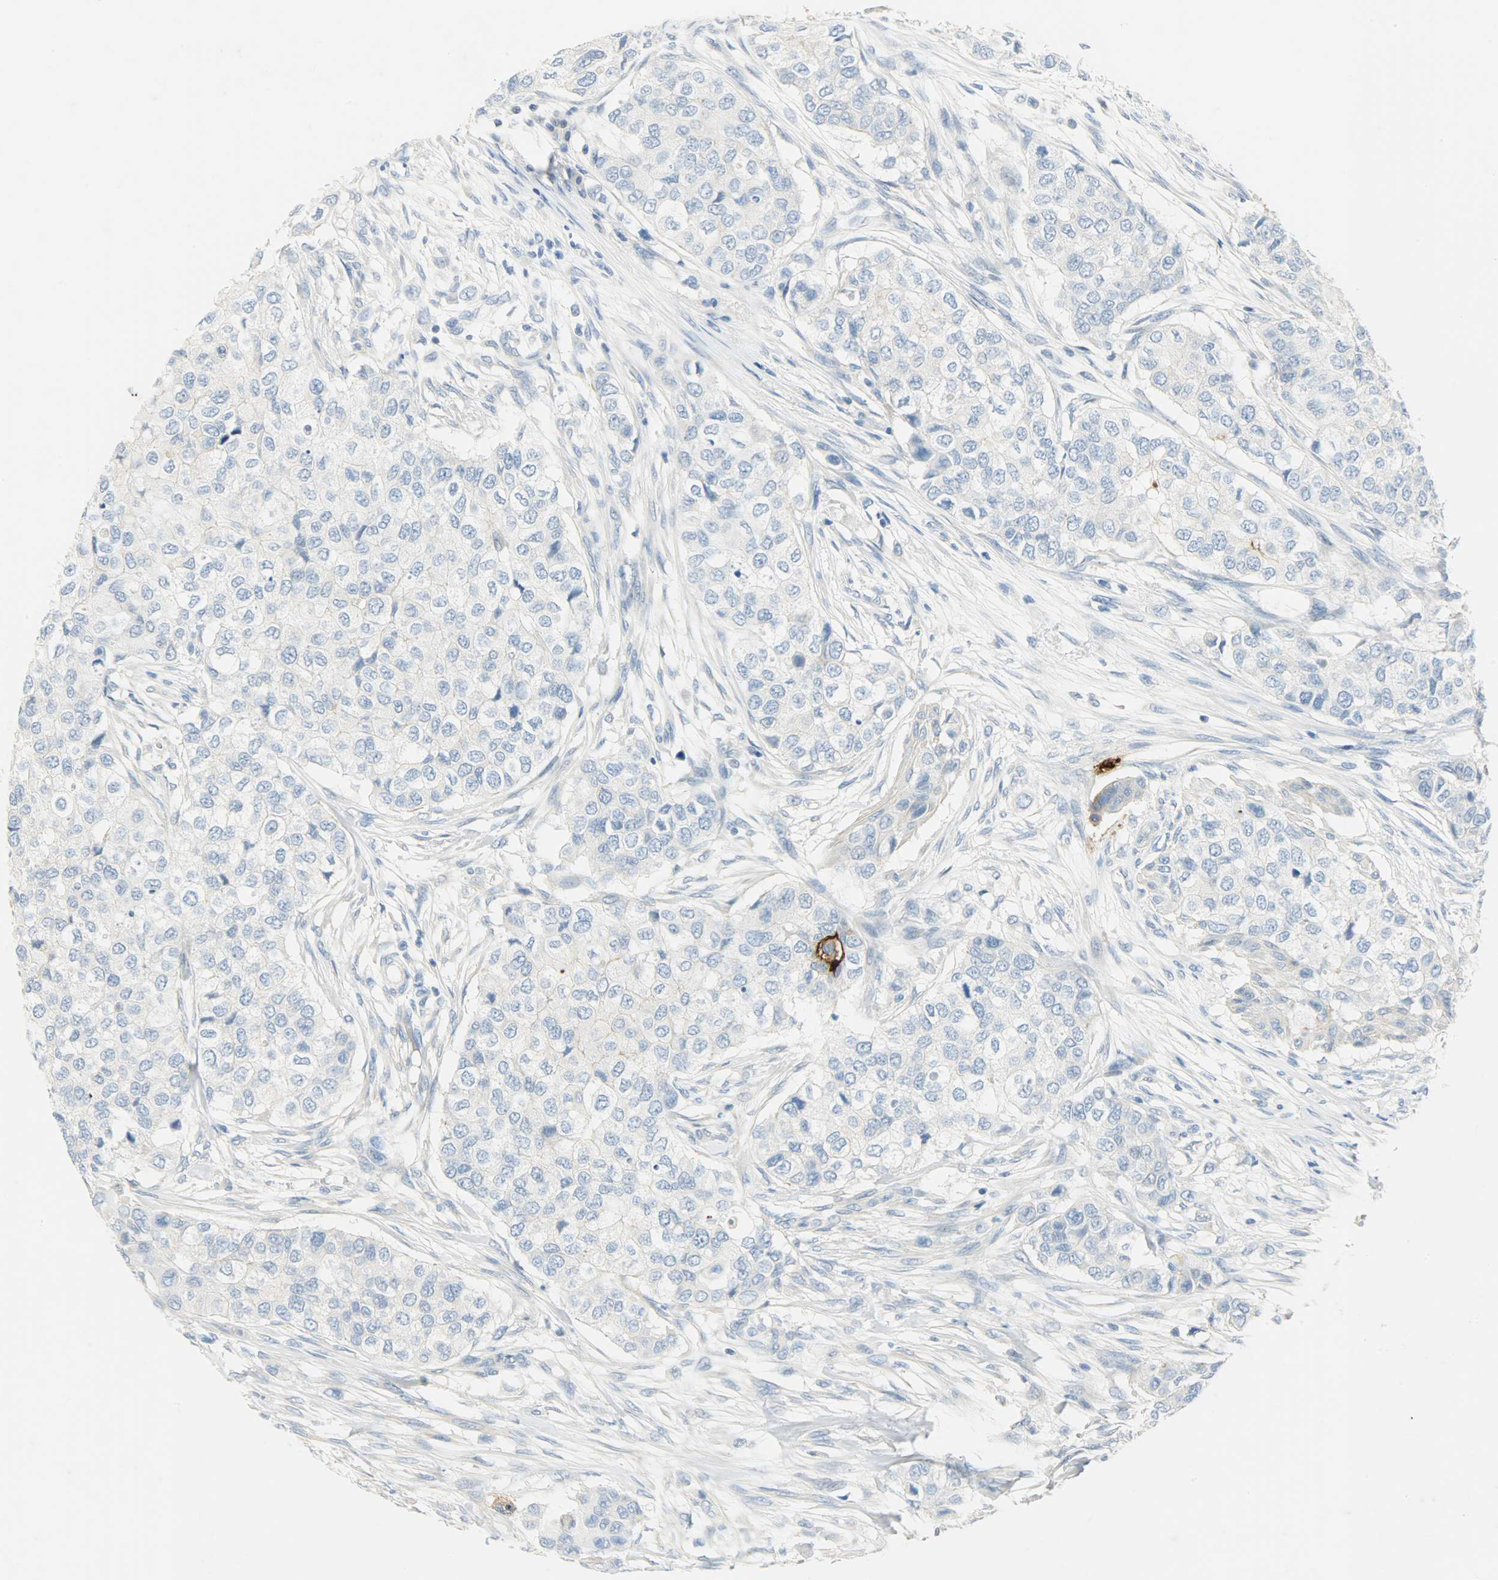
{"staining": {"intensity": "negative", "quantity": "none", "location": "none"}, "tissue": "breast cancer", "cell_type": "Tumor cells", "image_type": "cancer", "snomed": [{"axis": "morphology", "description": "Normal tissue, NOS"}, {"axis": "morphology", "description": "Duct carcinoma"}, {"axis": "topography", "description": "Breast"}], "caption": "Immunohistochemistry (IHC) of human infiltrating ductal carcinoma (breast) shows no expression in tumor cells.", "gene": "PROM1", "patient": {"sex": "female", "age": 49}}